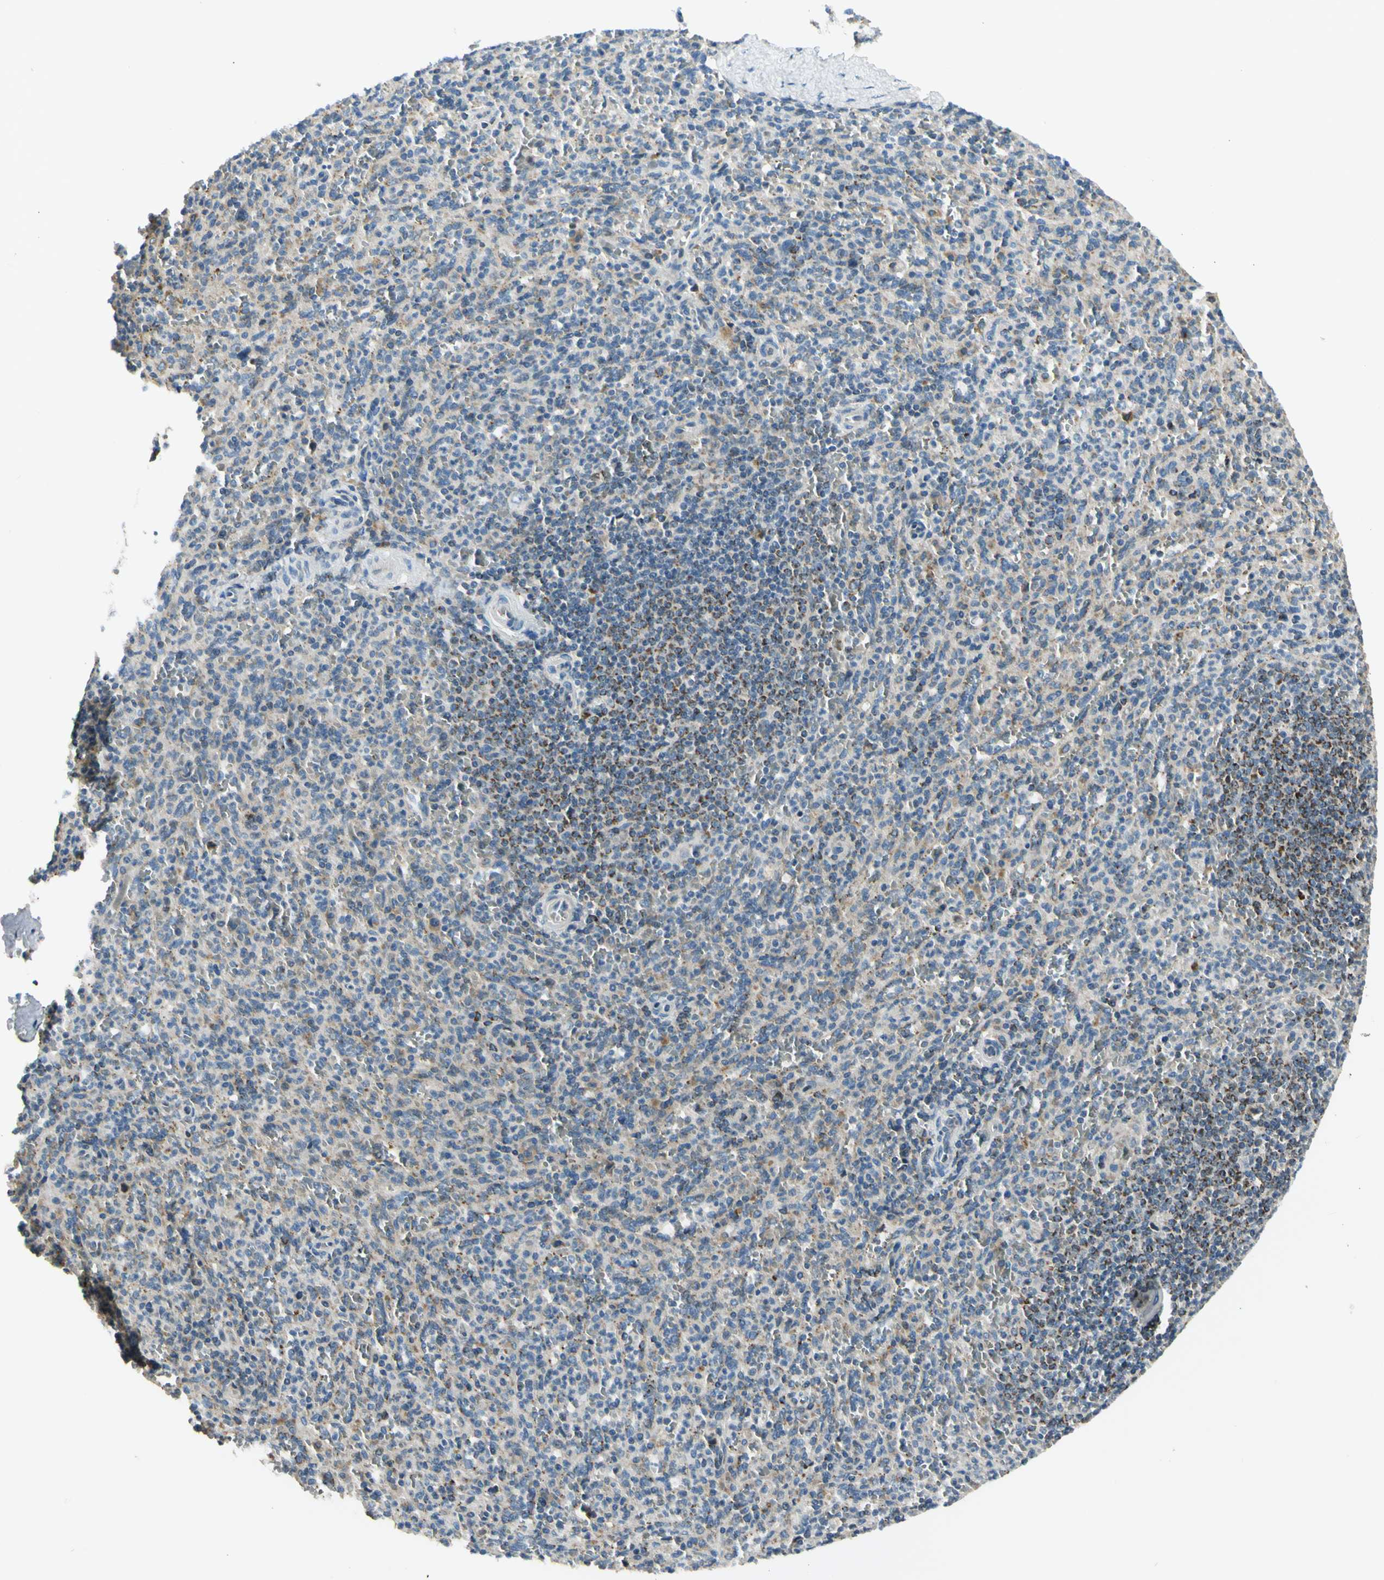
{"staining": {"intensity": "weak", "quantity": "25%-75%", "location": "cytoplasmic/membranous"}, "tissue": "spleen", "cell_type": "Cells in red pulp", "image_type": "normal", "snomed": [{"axis": "morphology", "description": "Normal tissue, NOS"}, {"axis": "topography", "description": "Spleen"}], "caption": "Weak cytoplasmic/membranous protein positivity is present in approximately 25%-75% of cells in red pulp in spleen. (Brightfield microscopy of DAB IHC at high magnification).", "gene": "NPHP3", "patient": {"sex": "male", "age": 36}}